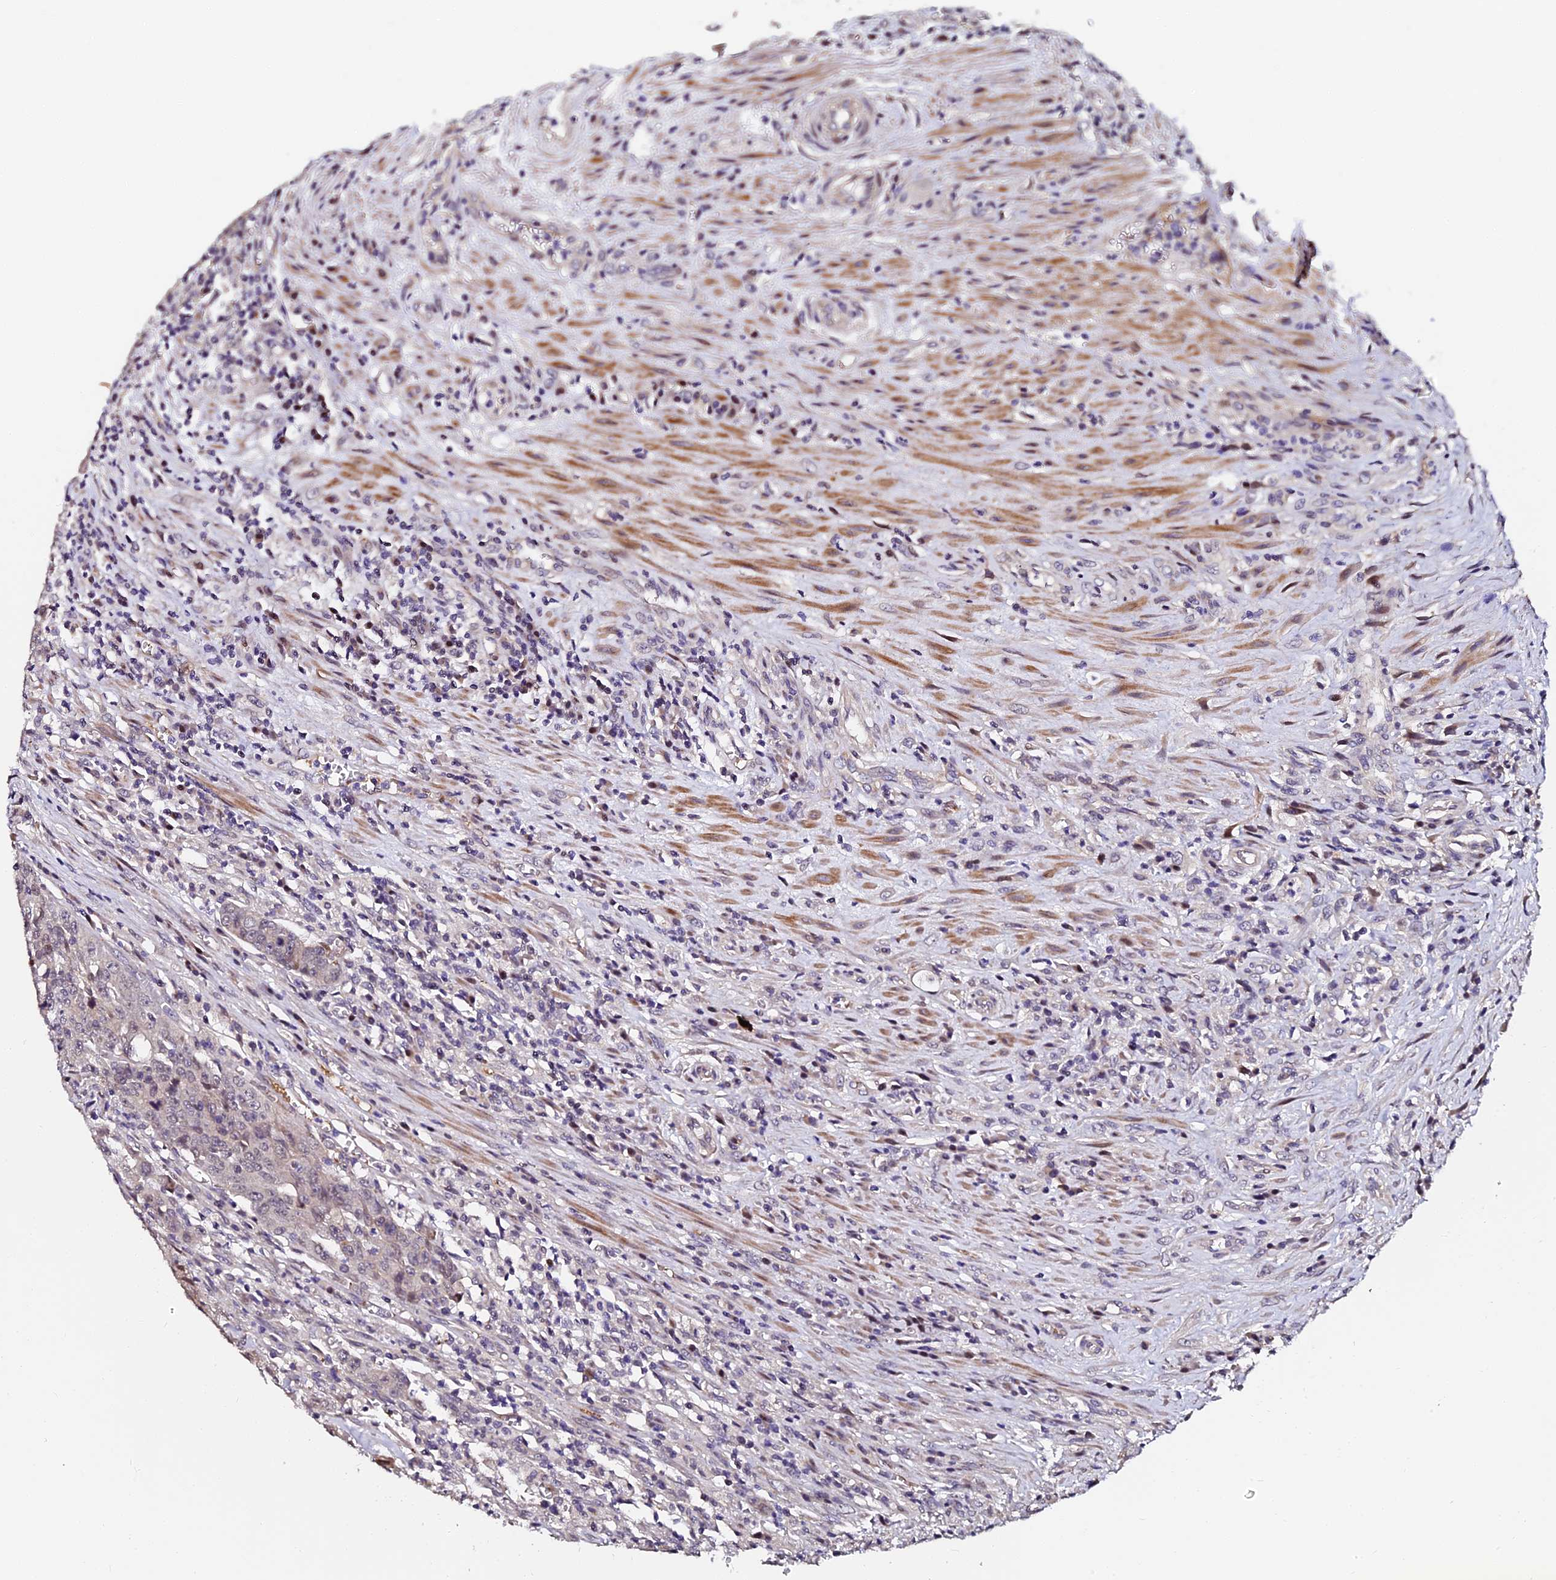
{"staining": {"intensity": "negative", "quantity": "none", "location": "none"}, "tissue": "colorectal cancer", "cell_type": "Tumor cells", "image_type": "cancer", "snomed": [{"axis": "morphology", "description": "Adenocarcinoma, NOS"}, {"axis": "topography", "description": "Colon"}], "caption": "Tumor cells are negative for protein expression in human adenocarcinoma (colorectal). The staining was performed using DAB to visualize the protein expression in brown, while the nuclei were stained in blue with hematoxylin (Magnification: 20x).", "gene": "GPN3", "patient": {"sex": "male", "age": 62}}